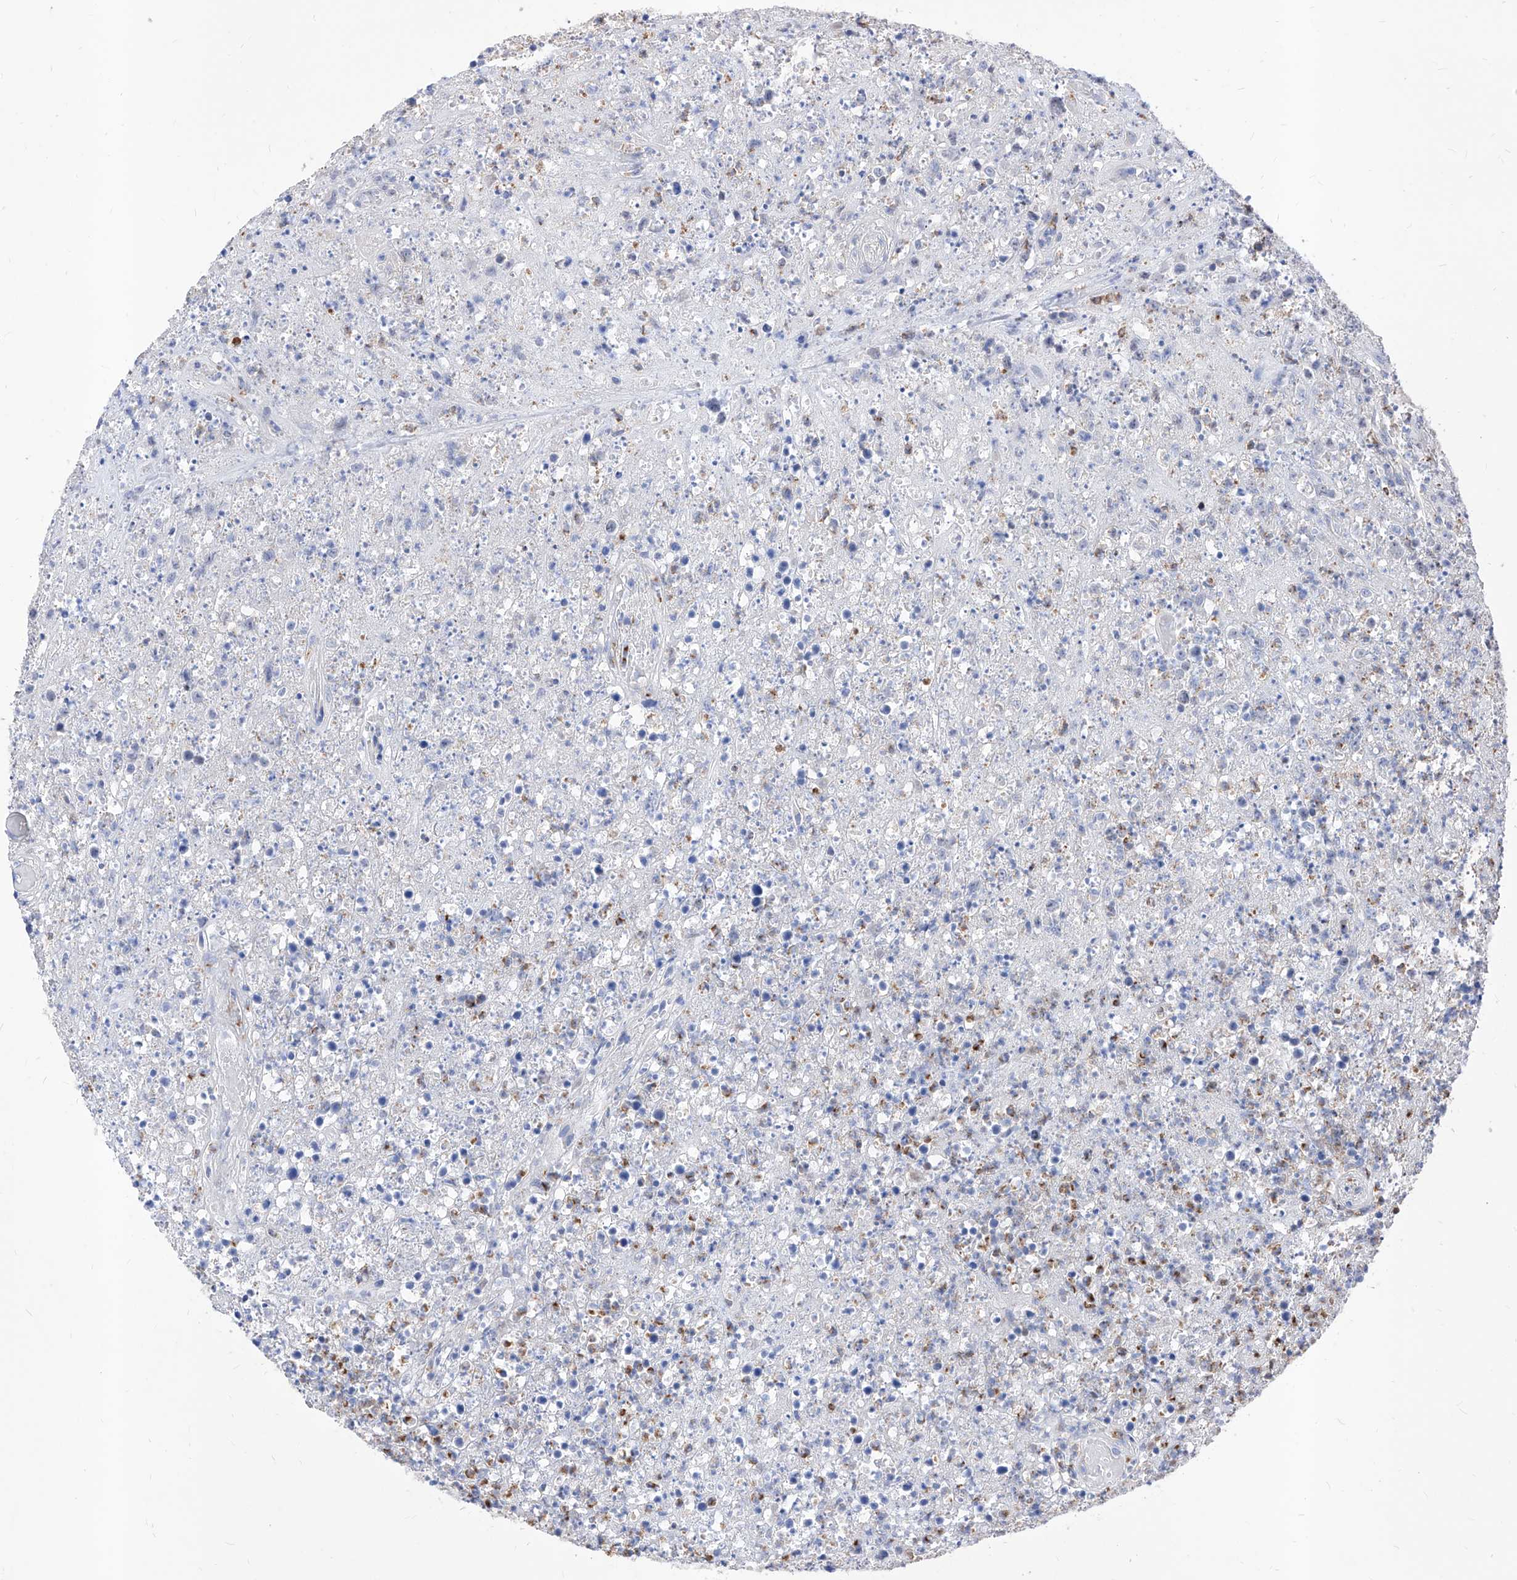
{"staining": {"intensity": "negative", "quantity": "none", "location": "none"}, "tissue": "lymphoma", "cell_type": "Tumor cells", "image_type": "cancer", "snomed": [{"axis": "morphology", "description": "Malignant lymphoma, non-Hodgkin's type, High grade"}, {"axis": "topography", "description": "Colon"}], "caption": "Tumor cells are negative for brown protein staining in high-grade malignant lymphoma, non-Hodgkin's type.", "gene": "VAX1", "patient": {"sex": "female", "age": 53}}